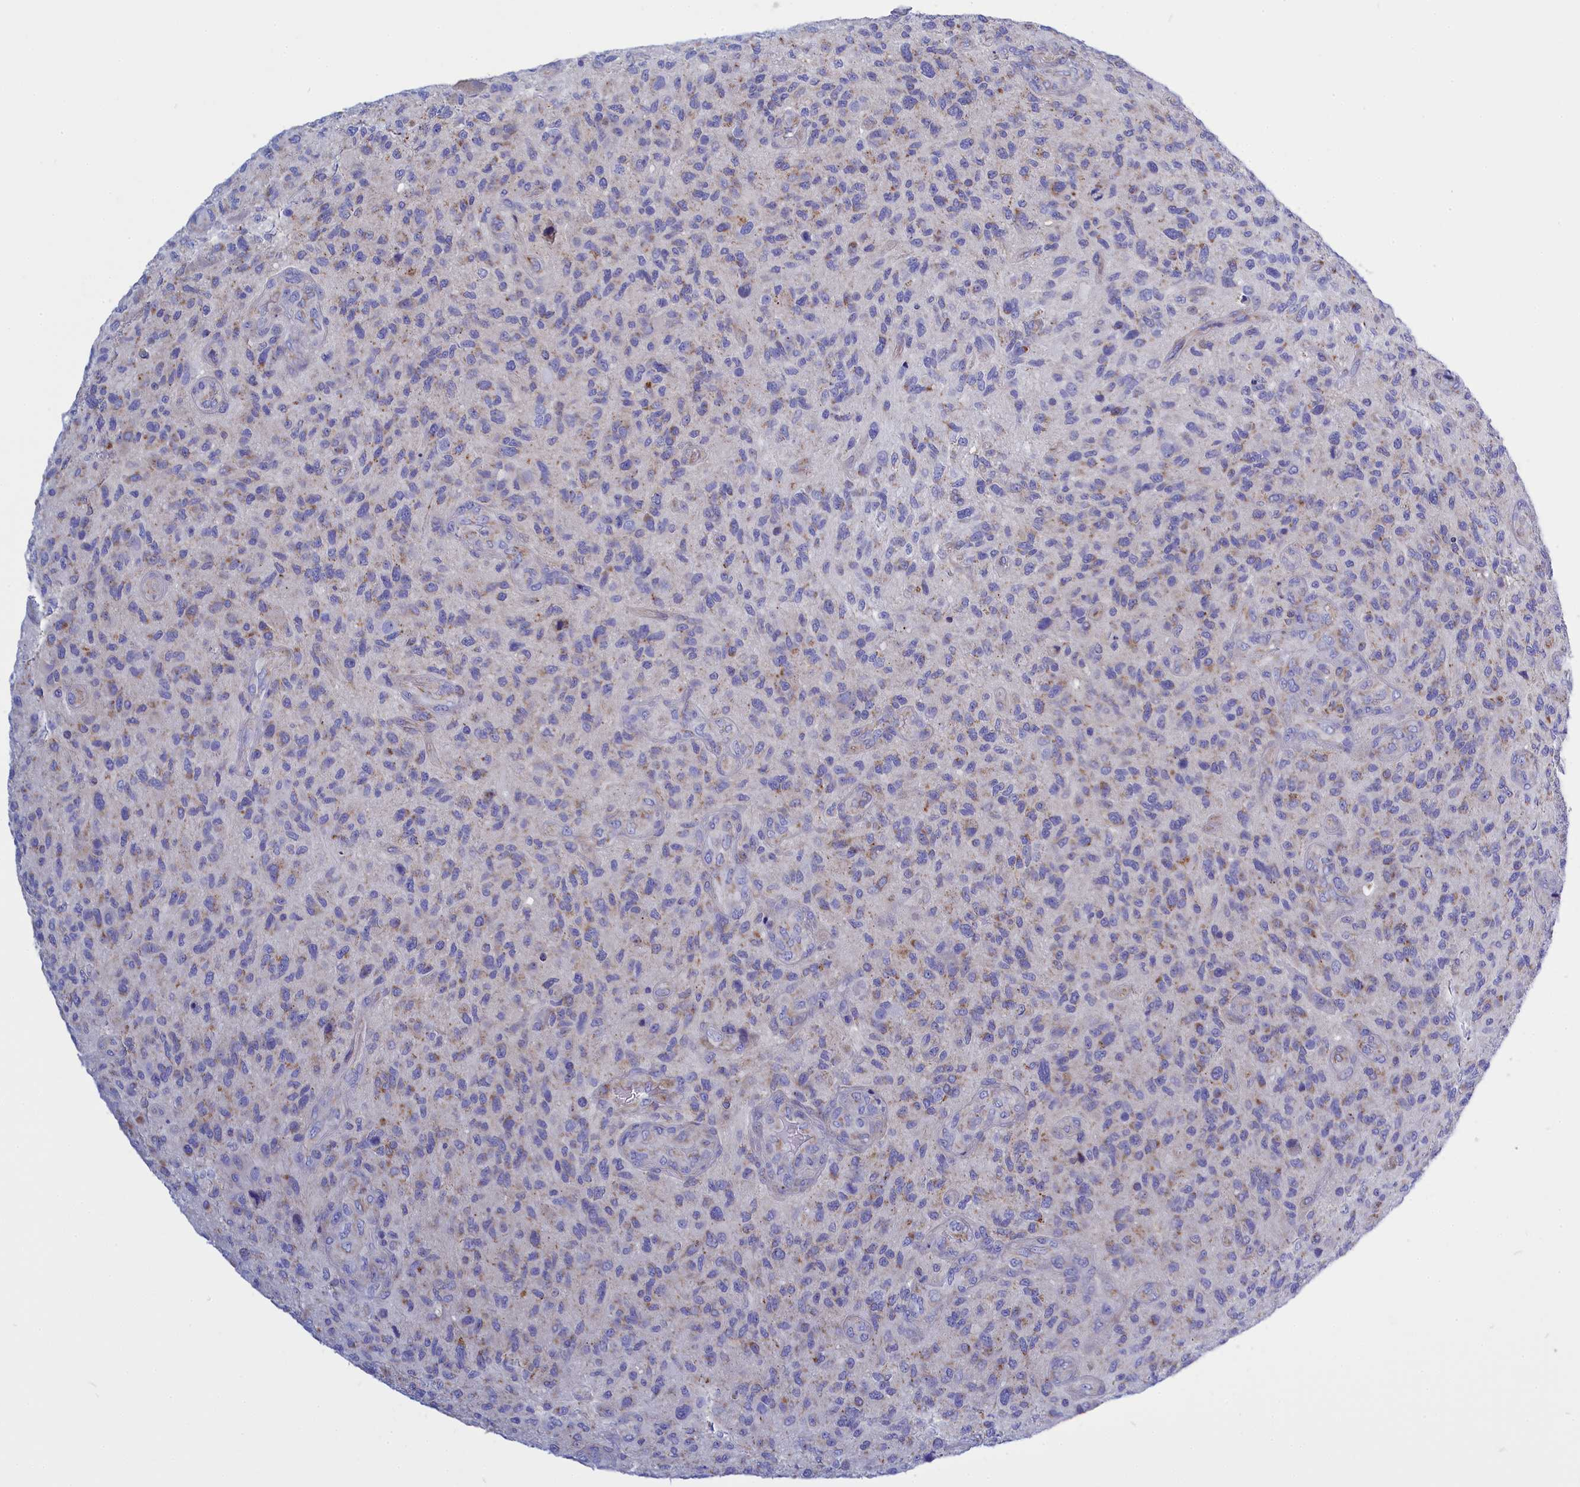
{"staining": {"intensity": "weak", "quantity": "<25%", "location": "cytoplasmic/membranous"}, "tissue": "glioma", "cell_type": "Tumor cells", "image_type": "cancer", "snomed": [{"axis": "morphology", "description": "Glioma, malignant, High grade"}, {"axis": "topography", "description": "Brain"}], "caption": "Protein analysis of malignant glioma (high-grade) demonstrates no significant expression in tumor cells.", "gene": "CCRL2", "patient": {"sex": "male", "age": 47}}